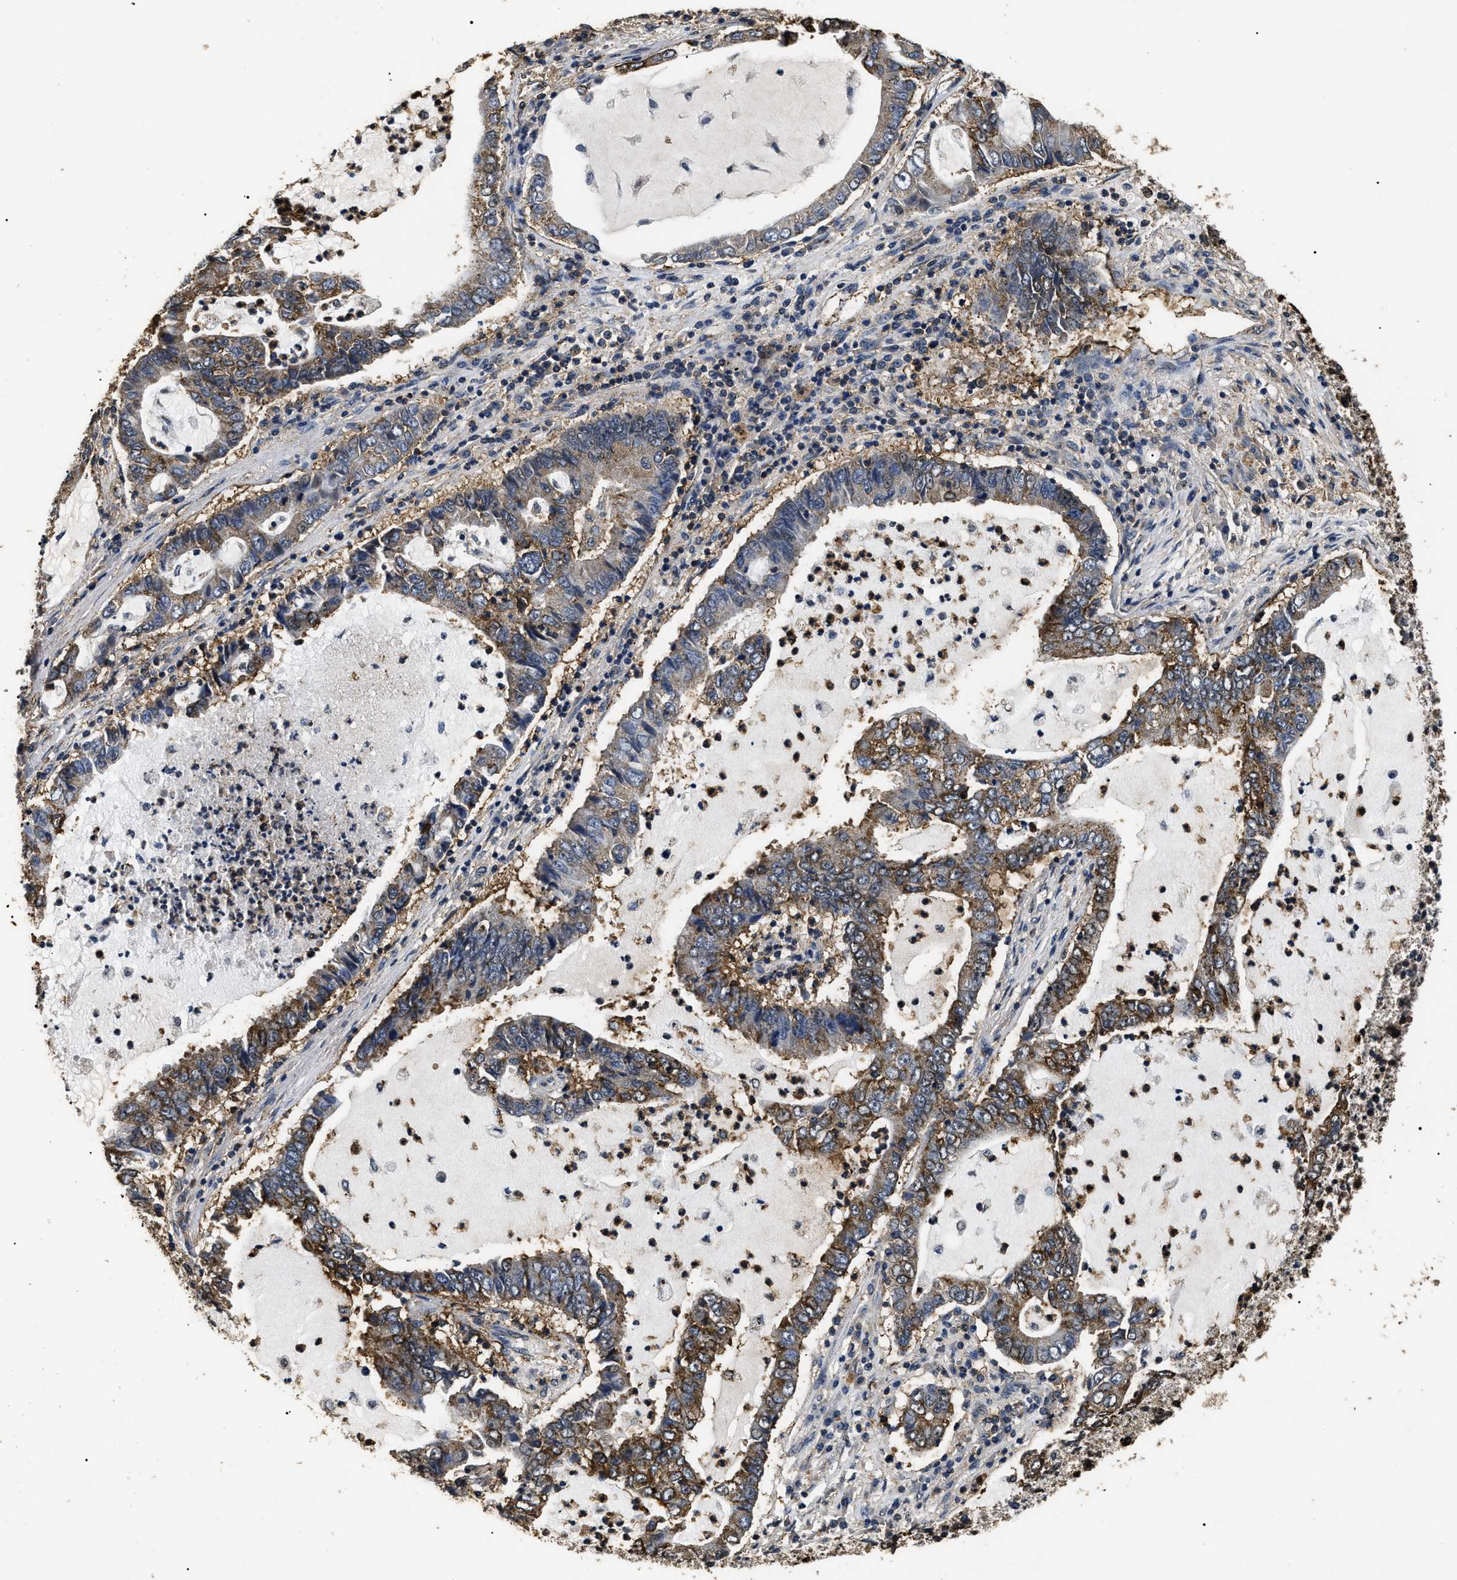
{"staining": {"intensity": "moderate", "quantity": "25%-75%", "location": "cytoplasmic/membranous"}, "tissue": "lung cancer", "cell_type": "Tumor cells", "image_type": "cancer", "snomed": [{"axis": "morphology", "description": "Adenocarcinoma, NOS"}, {"axis": "topography", "description": "Lung"}], "caption": "This is a micrograph of IHC staining of lung cancer, which shows moderate staining in the cytoplasmic/membranous of tumor cells.", "gene": "ANP32E", "patient": {"sex": "female", "age": 51}}